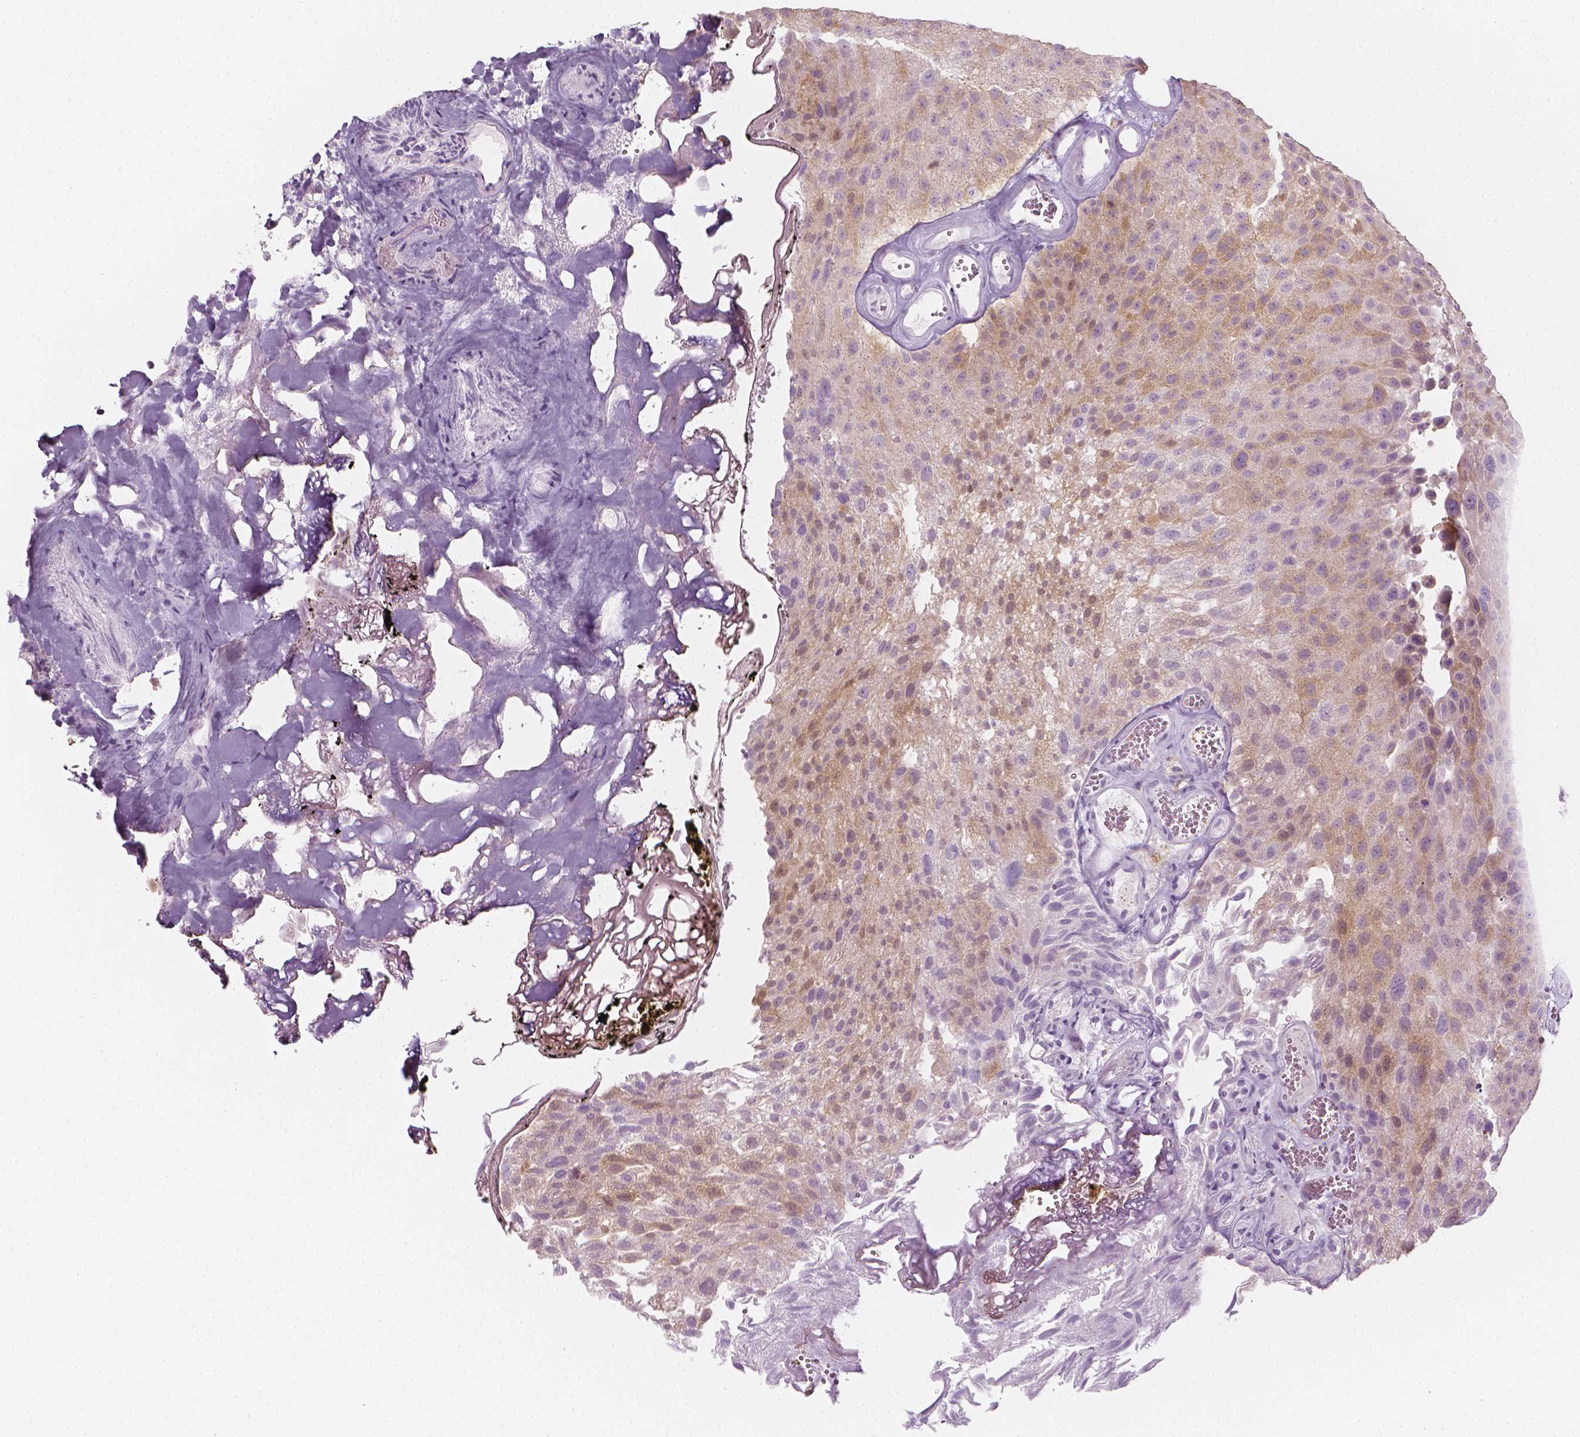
{"staining": {"intensity": "weak", "quantity": "25%-75%", "location": "cytoplasmic/membranous"}, "tissue": "urothelial cancer", "cell_type": "Tumor cells", "image_type": "cancer", "snomed": [{"axis": "morphology", "description": "Urothelial carcinoma, Low grade"}, {"axis": "topography", "description": "Urinary bladder"}], "caption": "Immunohistochemistry of urothelial carcinoma (low-grade) reveals low levels of weak cytoplasmic/membranous positivity in approximately 25%-75% of tumor cells. Using DAB (brown) and hematoxylin (blue) stains, captured at high magnification using brightfield microscopy.", "gene": "SHMT1", "patient": {"sex": "male", "age": 72}}